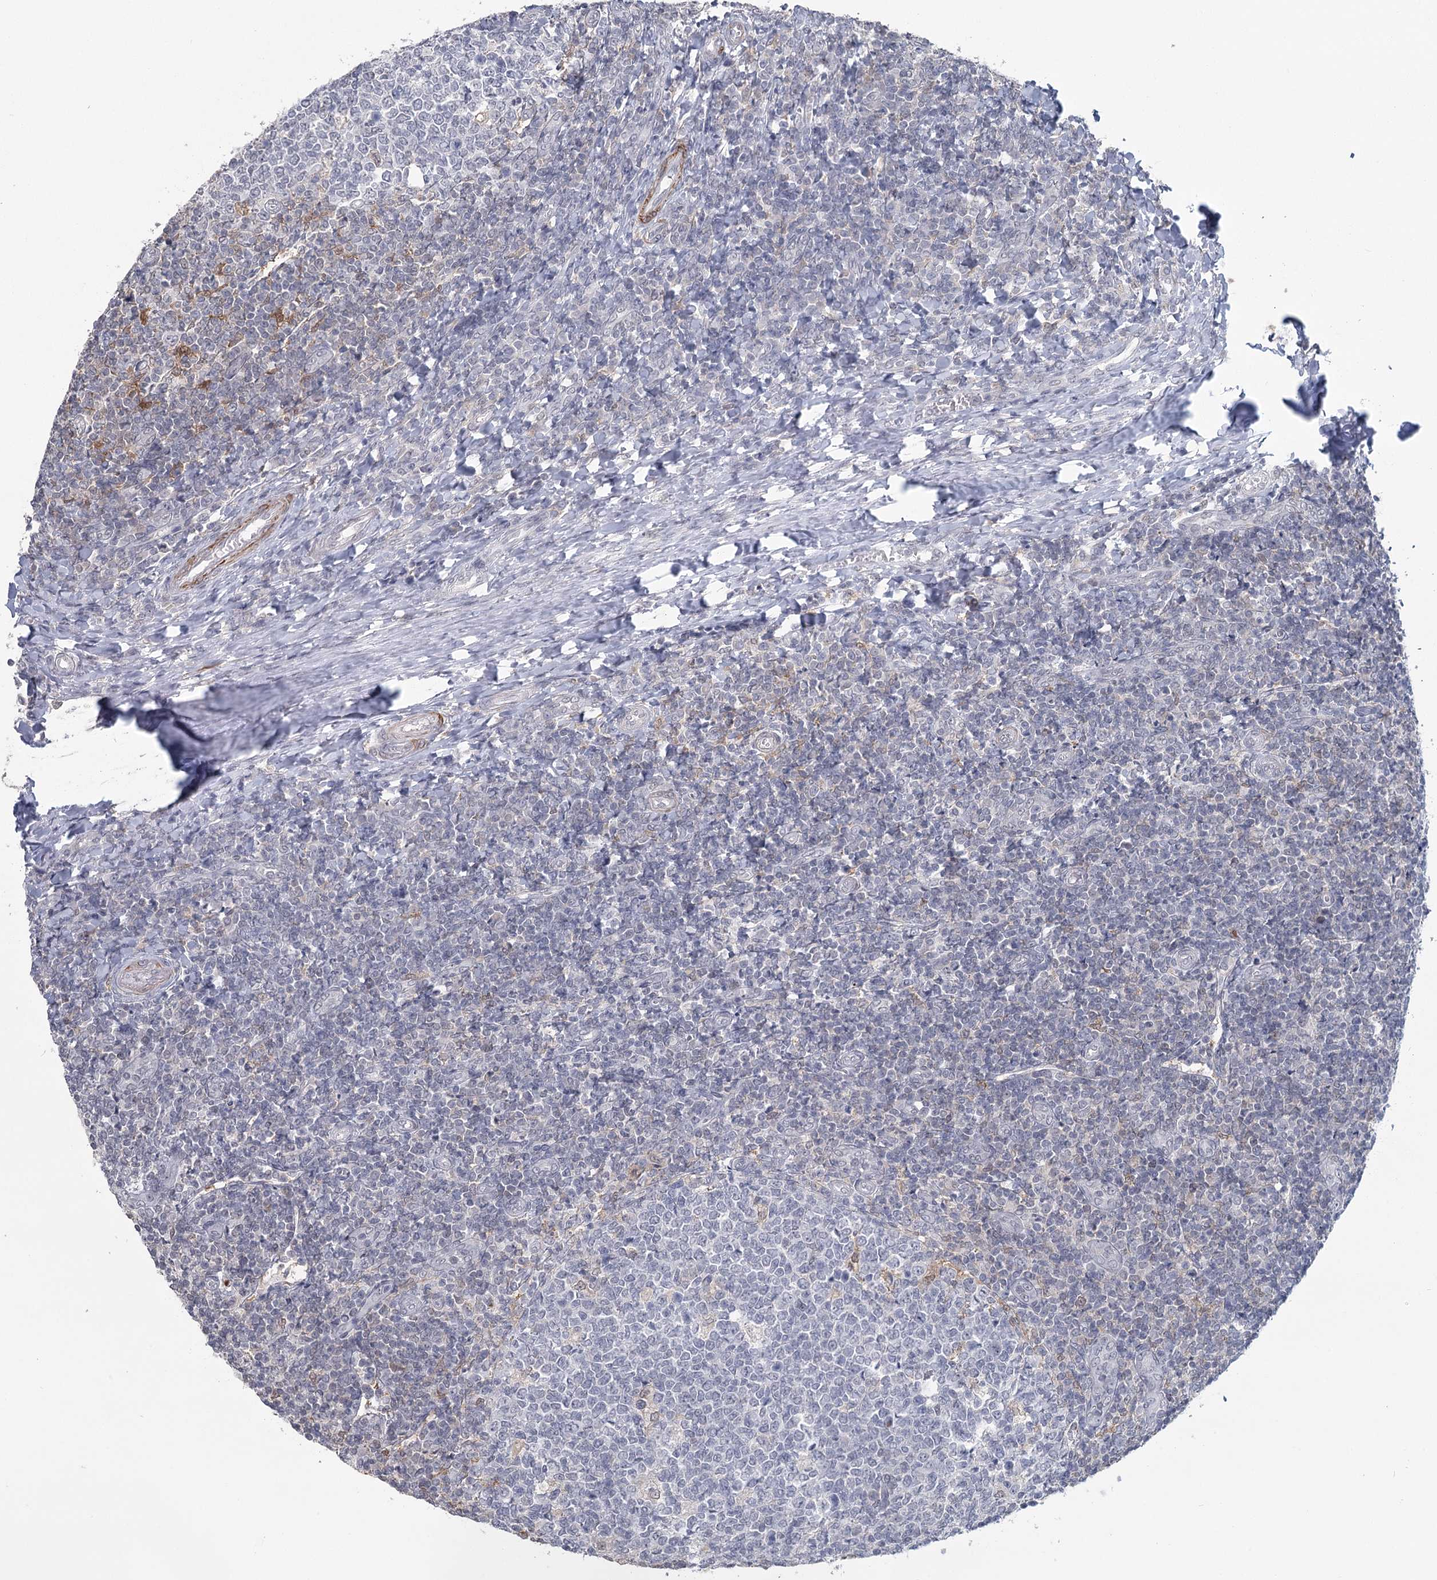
{"staining": {"intensity": "negative", "quantity": "none", "location": "none"}, "tissue": "tonsil", "cell_type": "Germinal center cells", "image_type": "normal", "snomed": [{"axis": "morphology", "description": "Normal tissue, NOS"}, {"axis": "topography", "description": "Tonsil"}], "caption": "Germinal center cells show no significant expression in normal tonsil.", "gene": "TMEM70", "patient": {"sex": "female", "age": 19}}